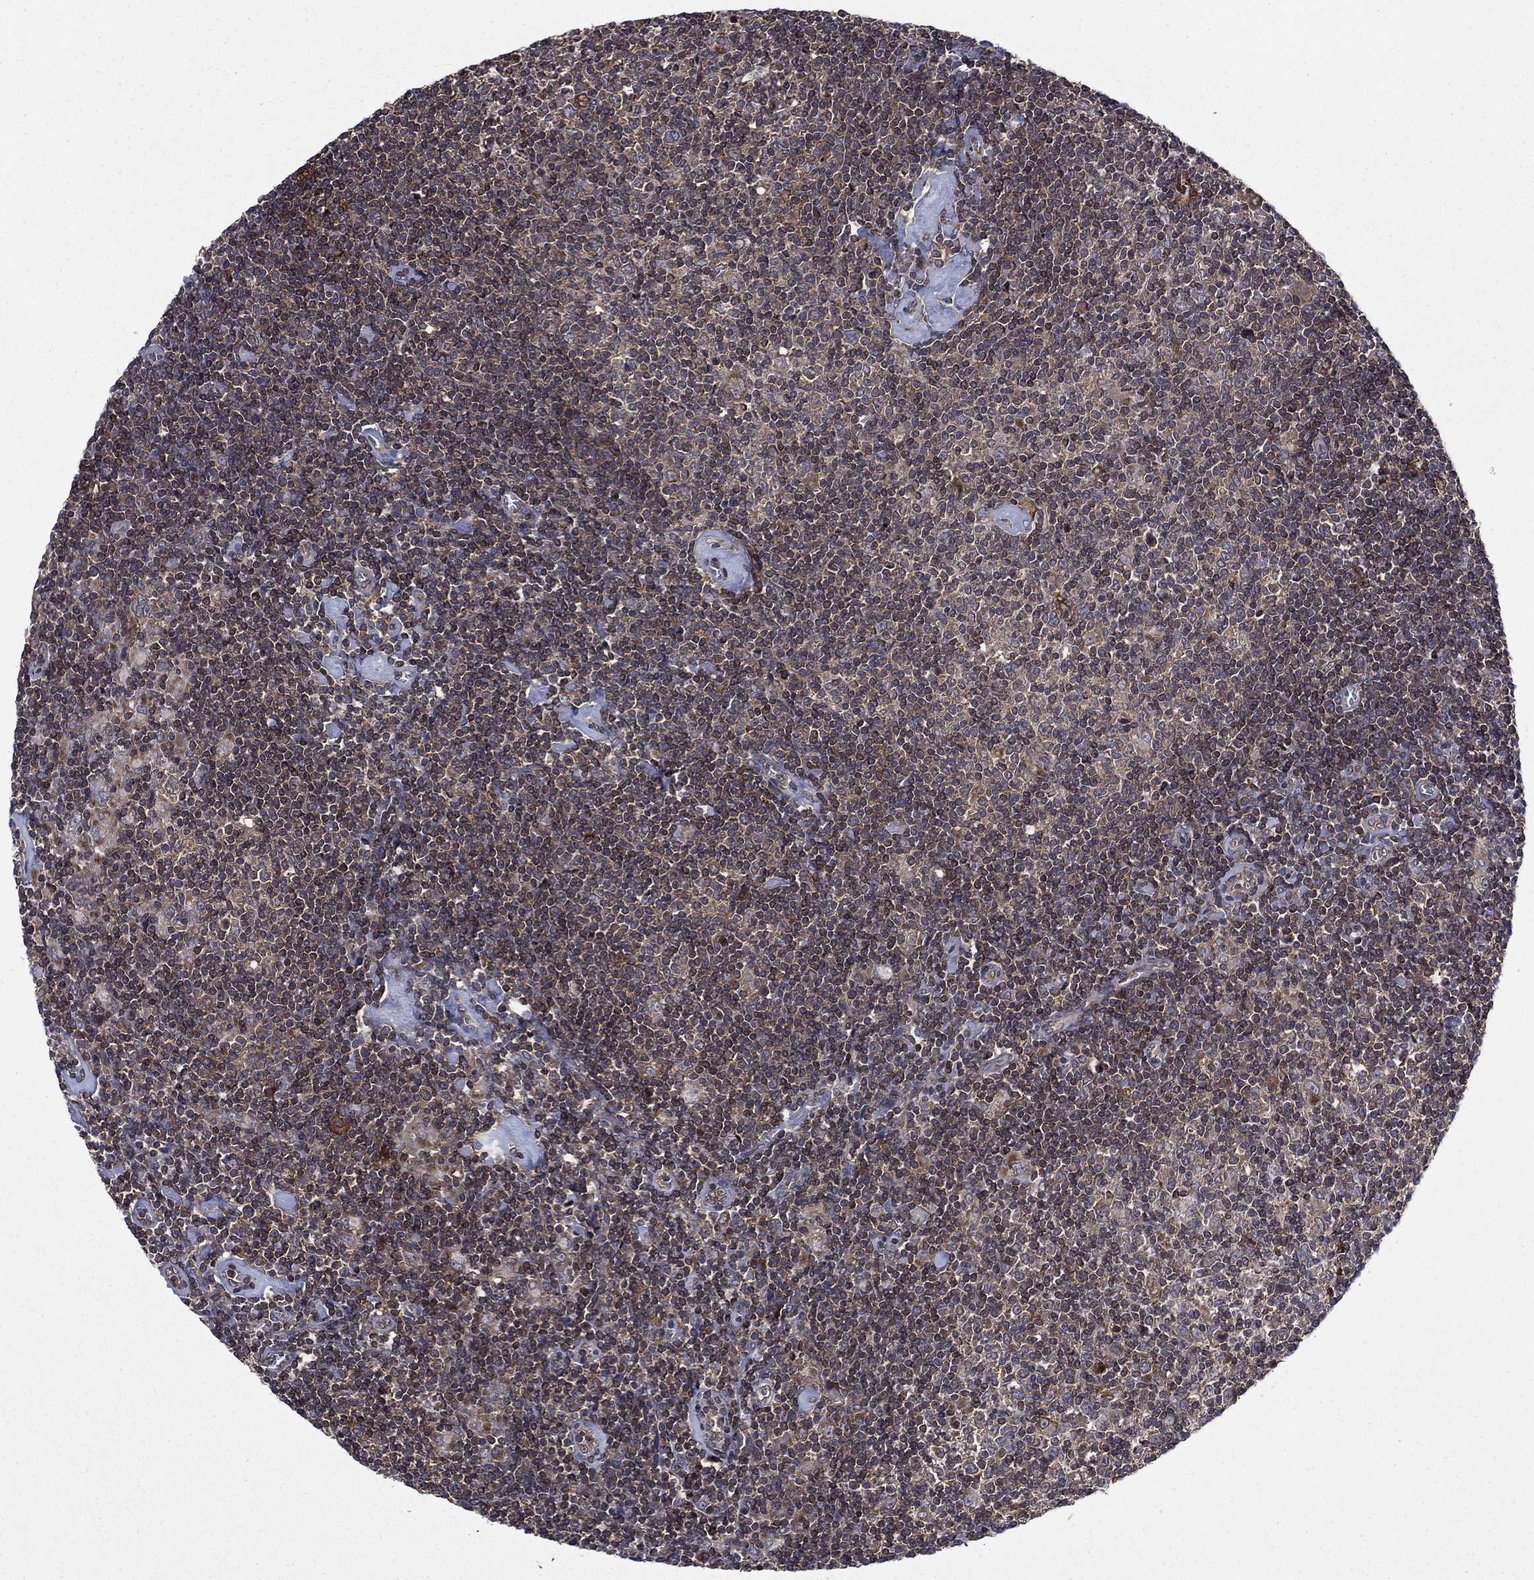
{"staining": {"intensity": "moderate", "quantity": "<25%", "location": "cytoplasmic/membranous"}, "tissue": "lymphoma", "cell_type": "Tumor cells", "image_type": "cancer", "snomed": [{"axis": "morphology", "description": "Hodgkin's disease, NOS"}, {"axis": "topography", "description": "Lymph node"}], "caption": "Tumor cells show low levels of moderate cytoplasmic/membranous expression in about <25% of cells in human lymphoma. (DAB IHC, brown staining for protein, blue staining for nuclei).", "gene": "C2orf76", "patient": {"sex": "male", "age": 40}}